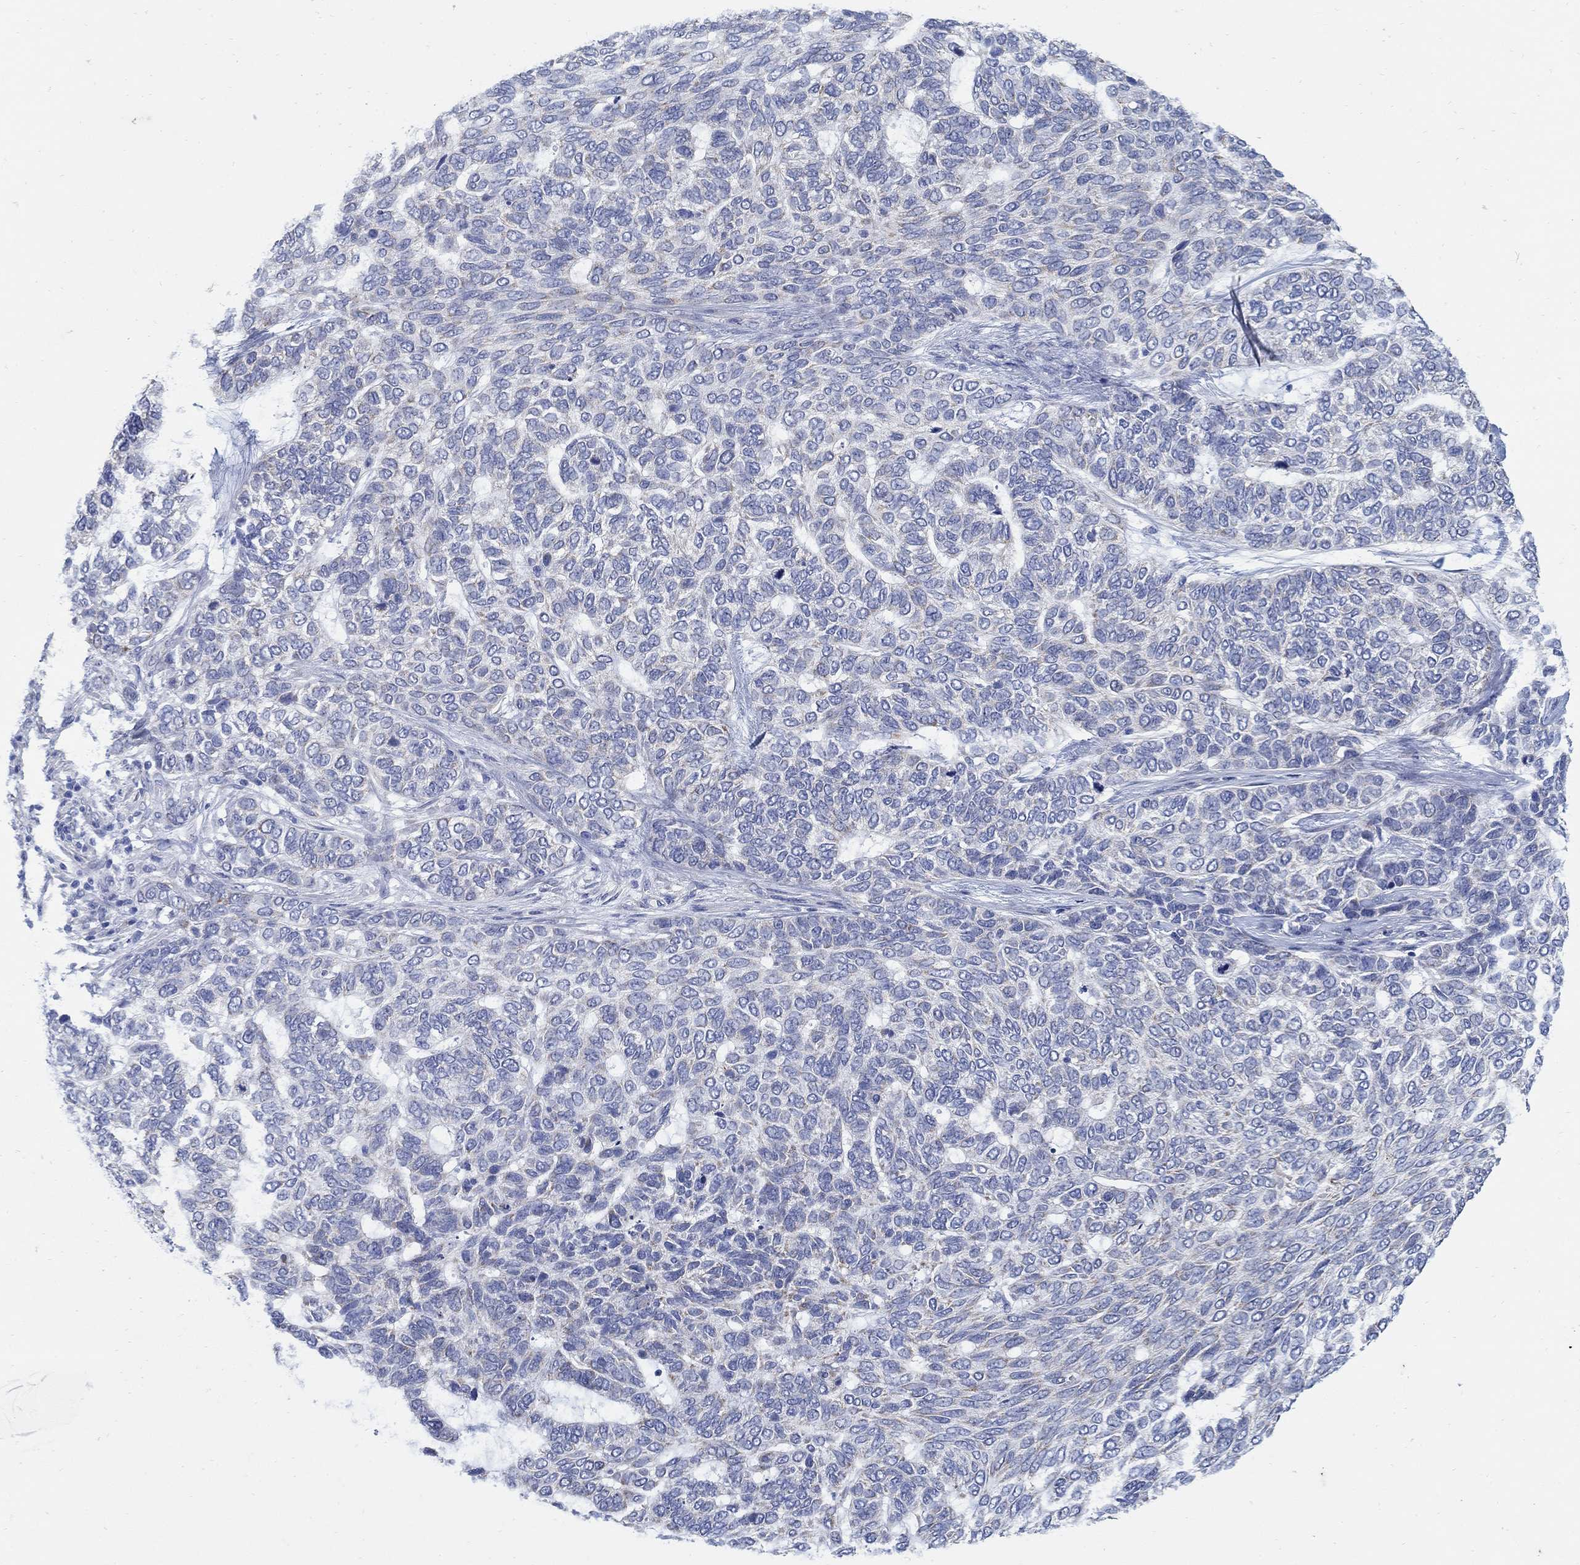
{"staining": {"intensity": "negative", "quantity": "none", "location": "none"}, "tissue": "skin cancer", "cell_type": "Tumor cells", "image_type": "cancer", "snomed": [{"axis": "morphology", "description": "Basal cell carcinoma"}, {"axis": "topography", "description": "Skin"}], "caption": "DAB immunohistochemical staining of human skin cancer displays no significant staining in tumor cells.", "gene": "ZDHHC14", "patient": {"sex": "female", "age": 65}}